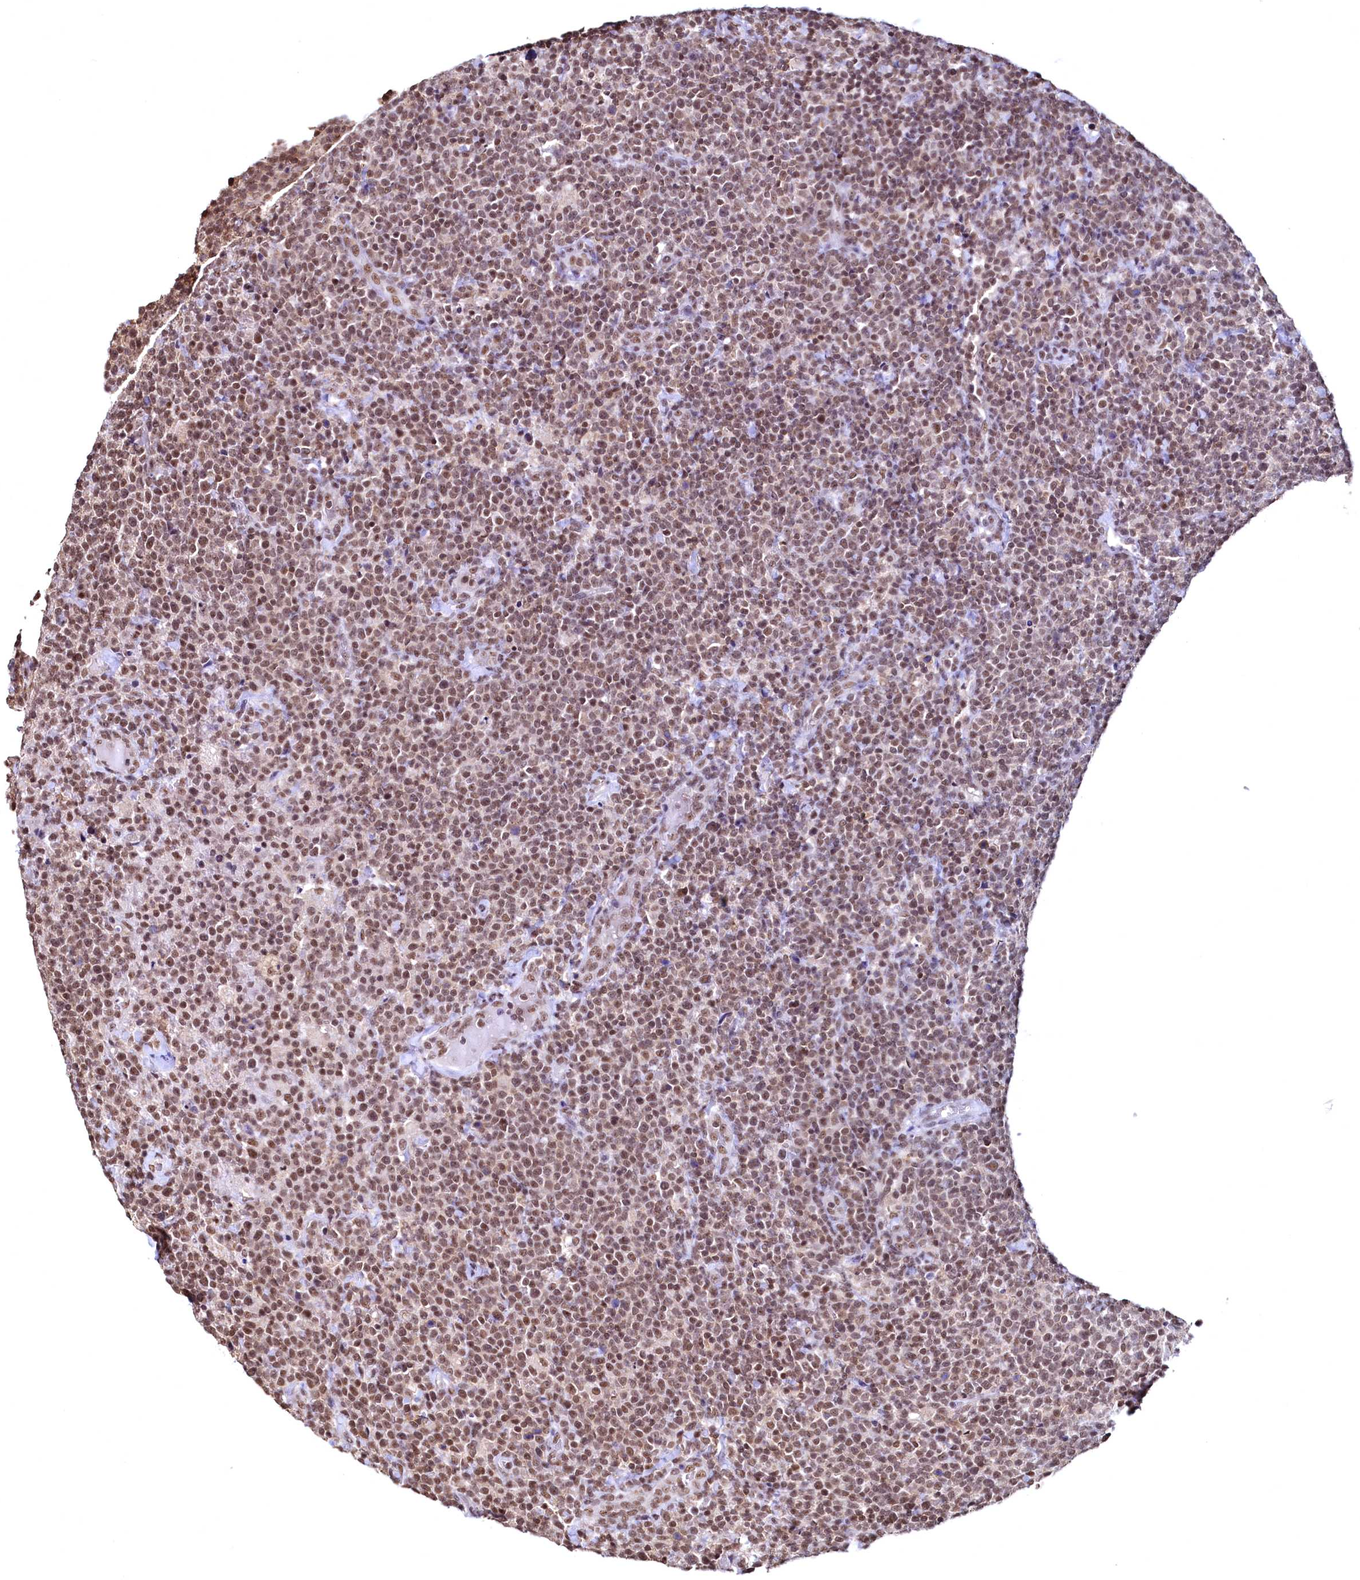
{"staining": {"intensity": "moderate", "quantity": ">75%", "location": "nuclear"}, "tissue": "lymphoma", "cell_type": "Tumor cells", "image_type": "cancer", "snomed": [{"axis": "morphology", "description": "Malignant lymphoma, non-Hodgkin's type, High grade"}, {"axis": "topography", "description": "Lymph node"}], "caption": "Immunohistochemistry histopathology image of neoplastic tissue: human lymphoma stained using IHC exhibits medium levels of moderate protein expression localized specifically in the nuclear of tumor cells, appearing as a nuclear brown color.", "gene": "RSRC2", "patient": {"sex": "male", "age": 61}}